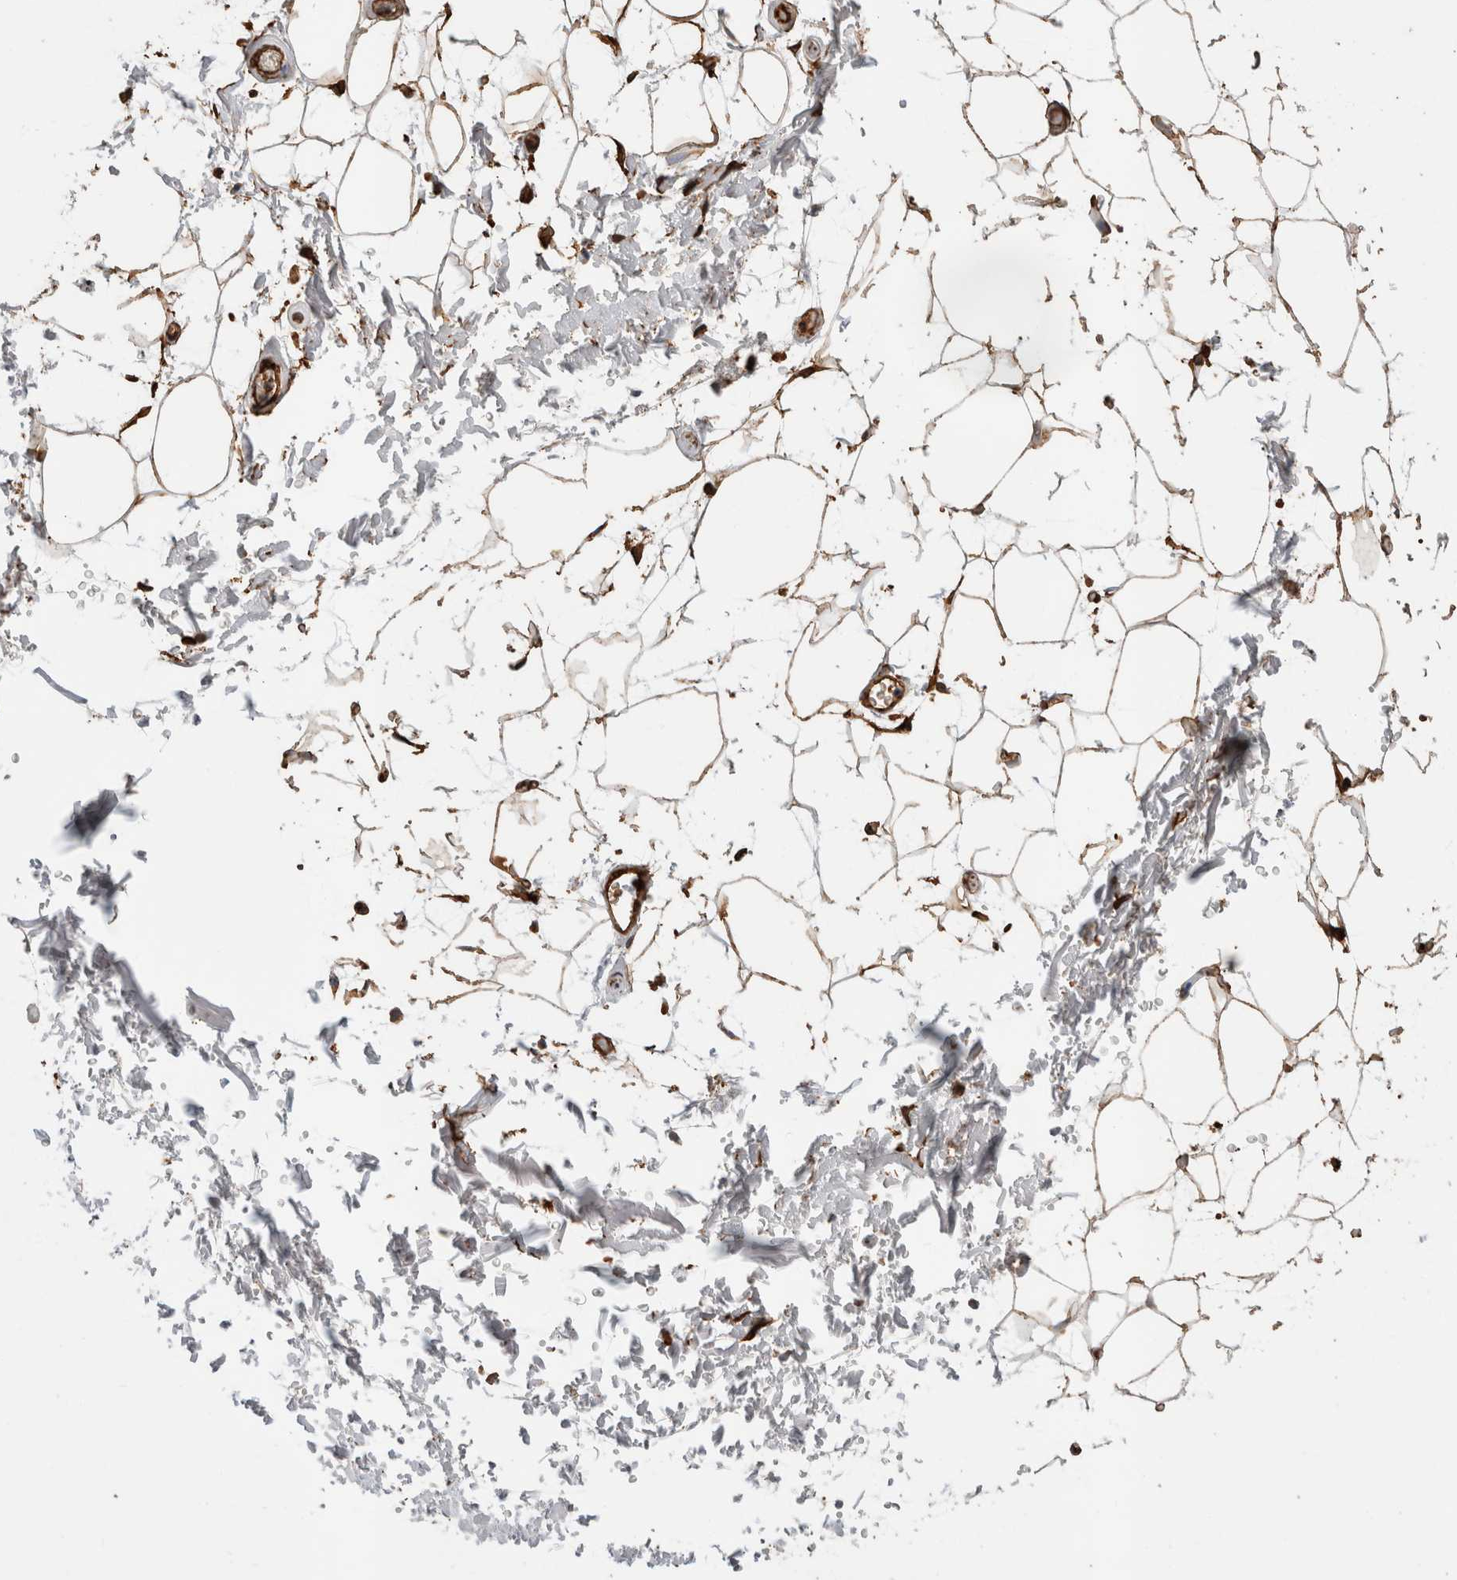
{"staining": {"intensity": "moderate", "quantity": ">75%", "location": "cytoplasmic/membranous"}, "tissue": "adipose tissue", "cell_type": "Adipocytes", "image_type": "normal", "snomed": [{"axis": "morphology", "description": "Normal tissue, NOS"}, {"axis": "topography", "description": "Soft tissue"}], "caption": "An immunohistochemistry photomicrograph of normal tissue is shown. Protein staining in brown shows moderate cytoplasmic/membranous positivity in adipose tissue within adipocytes.", "gene": "ZNF397", "patient": {"sex": "male", "age": 72}}